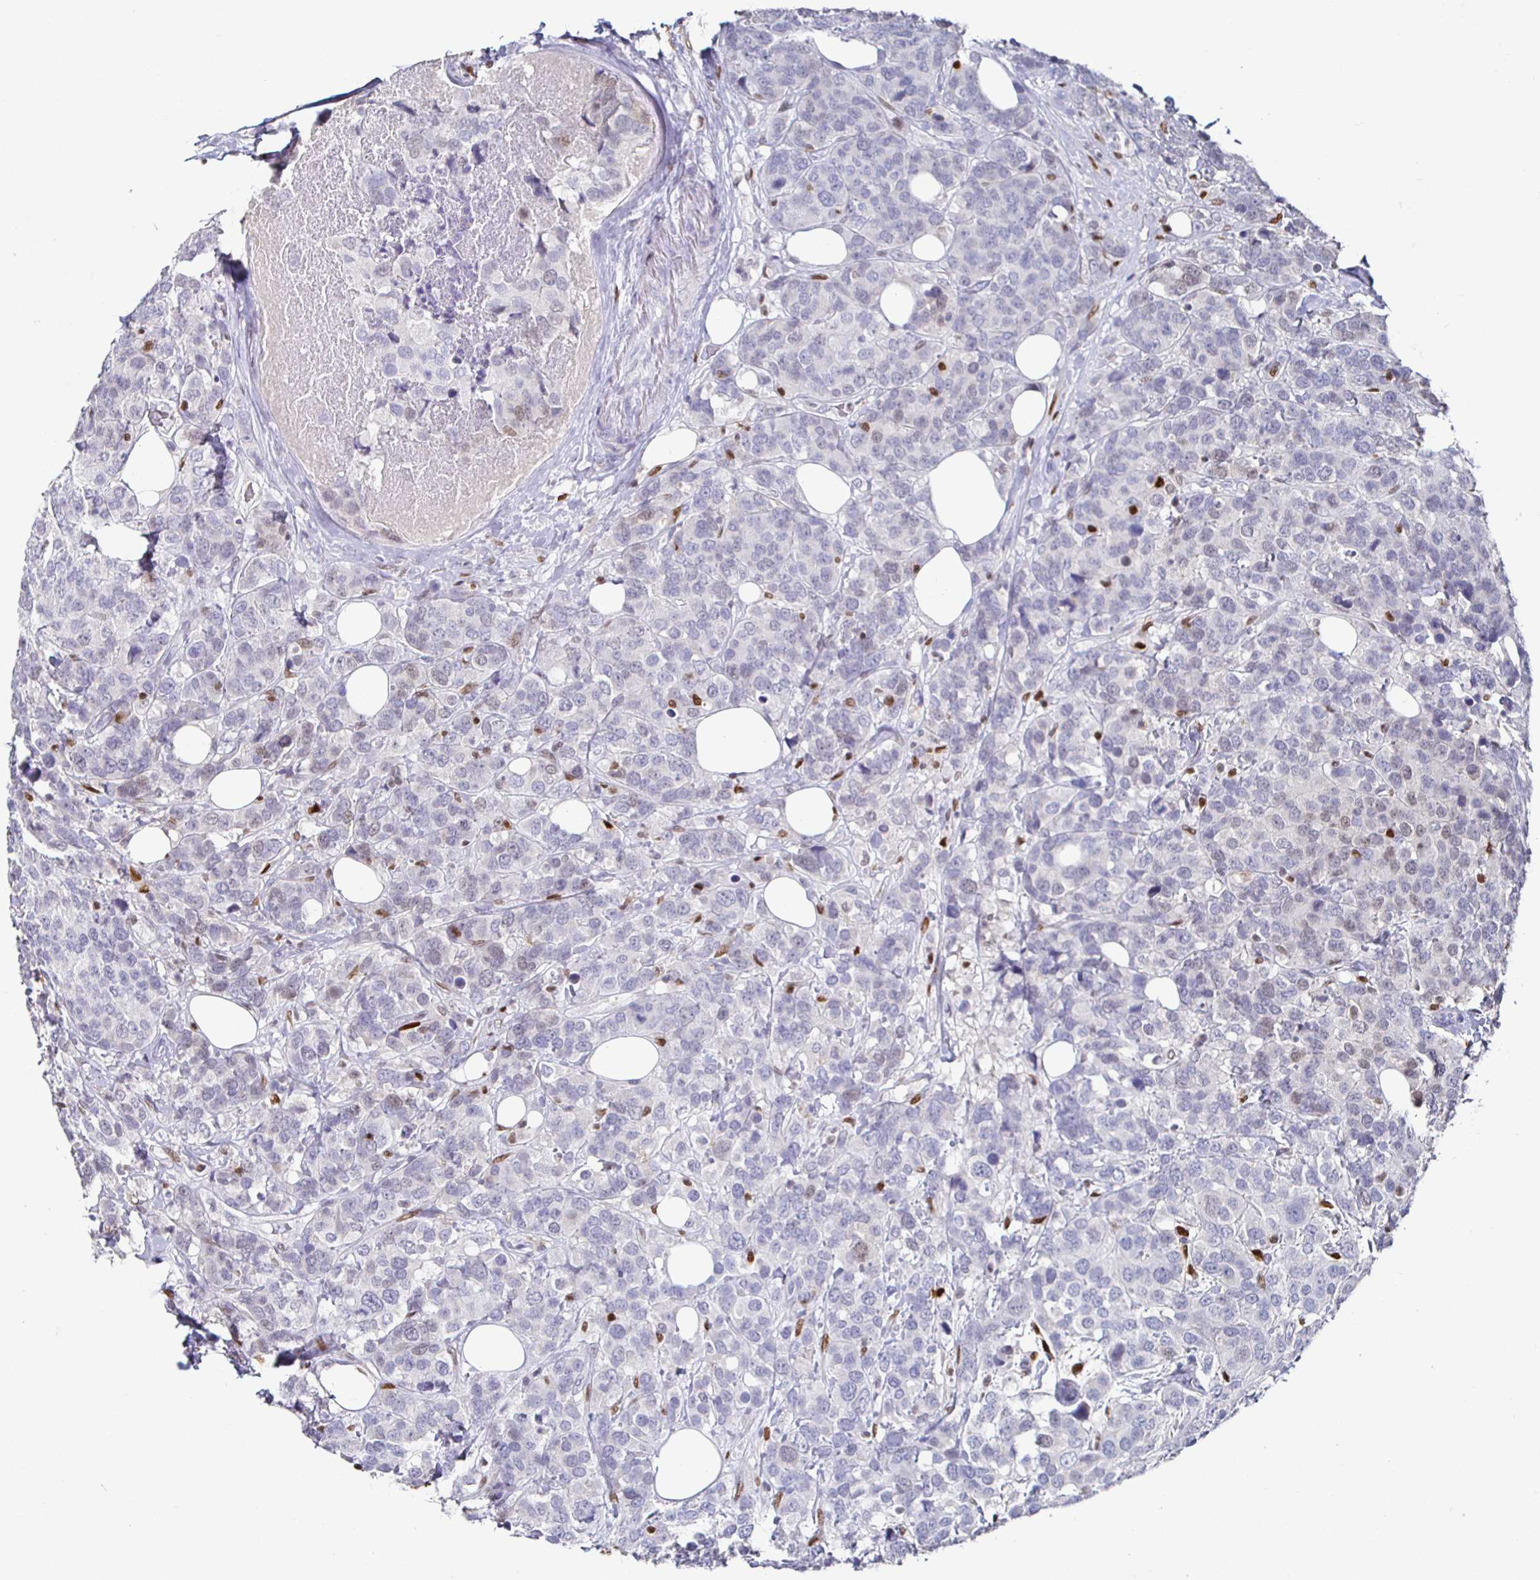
{"staining": {"intensity": "negative", "quantity": "none", "location": "none"}, "tissue": "breast cancer", "cell_type": "Tumor cells", "image_type": "cancer", "snomed": [{"axis": "morphology", "description": "Lobular carcinoma"}, {"axis": "topography", "description": "Breast"}], "caption": "Immunohistochemistry of human breast cancer (lobular carcinoma) exhibits no staining in tumor cells.", "gene": "RUNX2", "patient": {"sex": "female", "age": 59}}